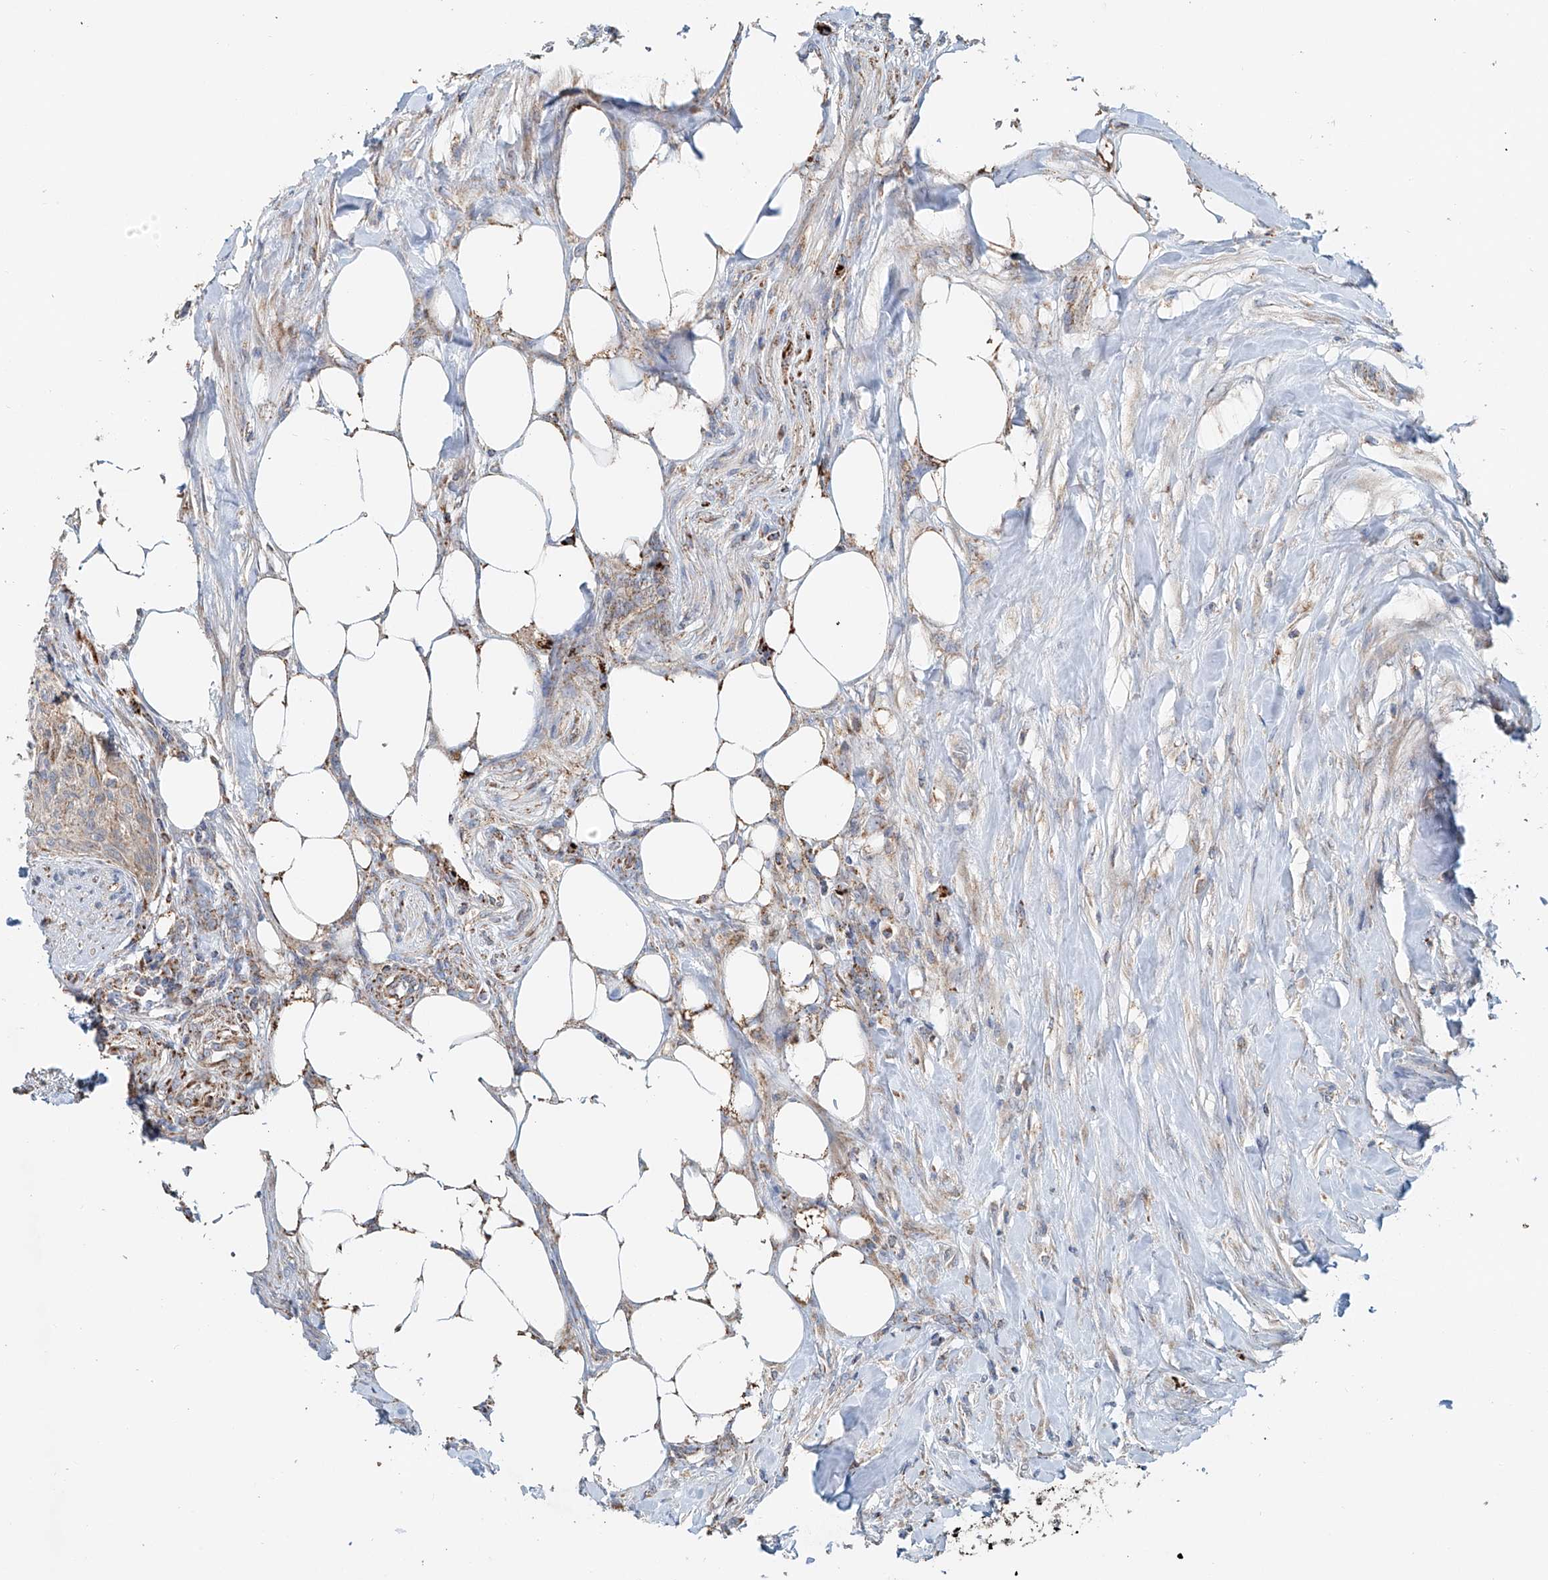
{"staining": {"intensity": "weak", "quantity": "<25%", "location": "cytoplasmic/membranous"}, "tissue": "urothelial cancer", "cell_type": "Tumor cells", "image_type": "cancer", "snomed": [{"axis": "morphology", "description": "Urothelial carcinoma, High grade"}, {"axis": "topography", "description": "Urinary bladder"}], "caption": "Urothelial cancer was stained to show a protein in brown. There is no significant expression in tumor cells.", "gene": "CARD10", "patient": {"sex": "male", "age": 35}}